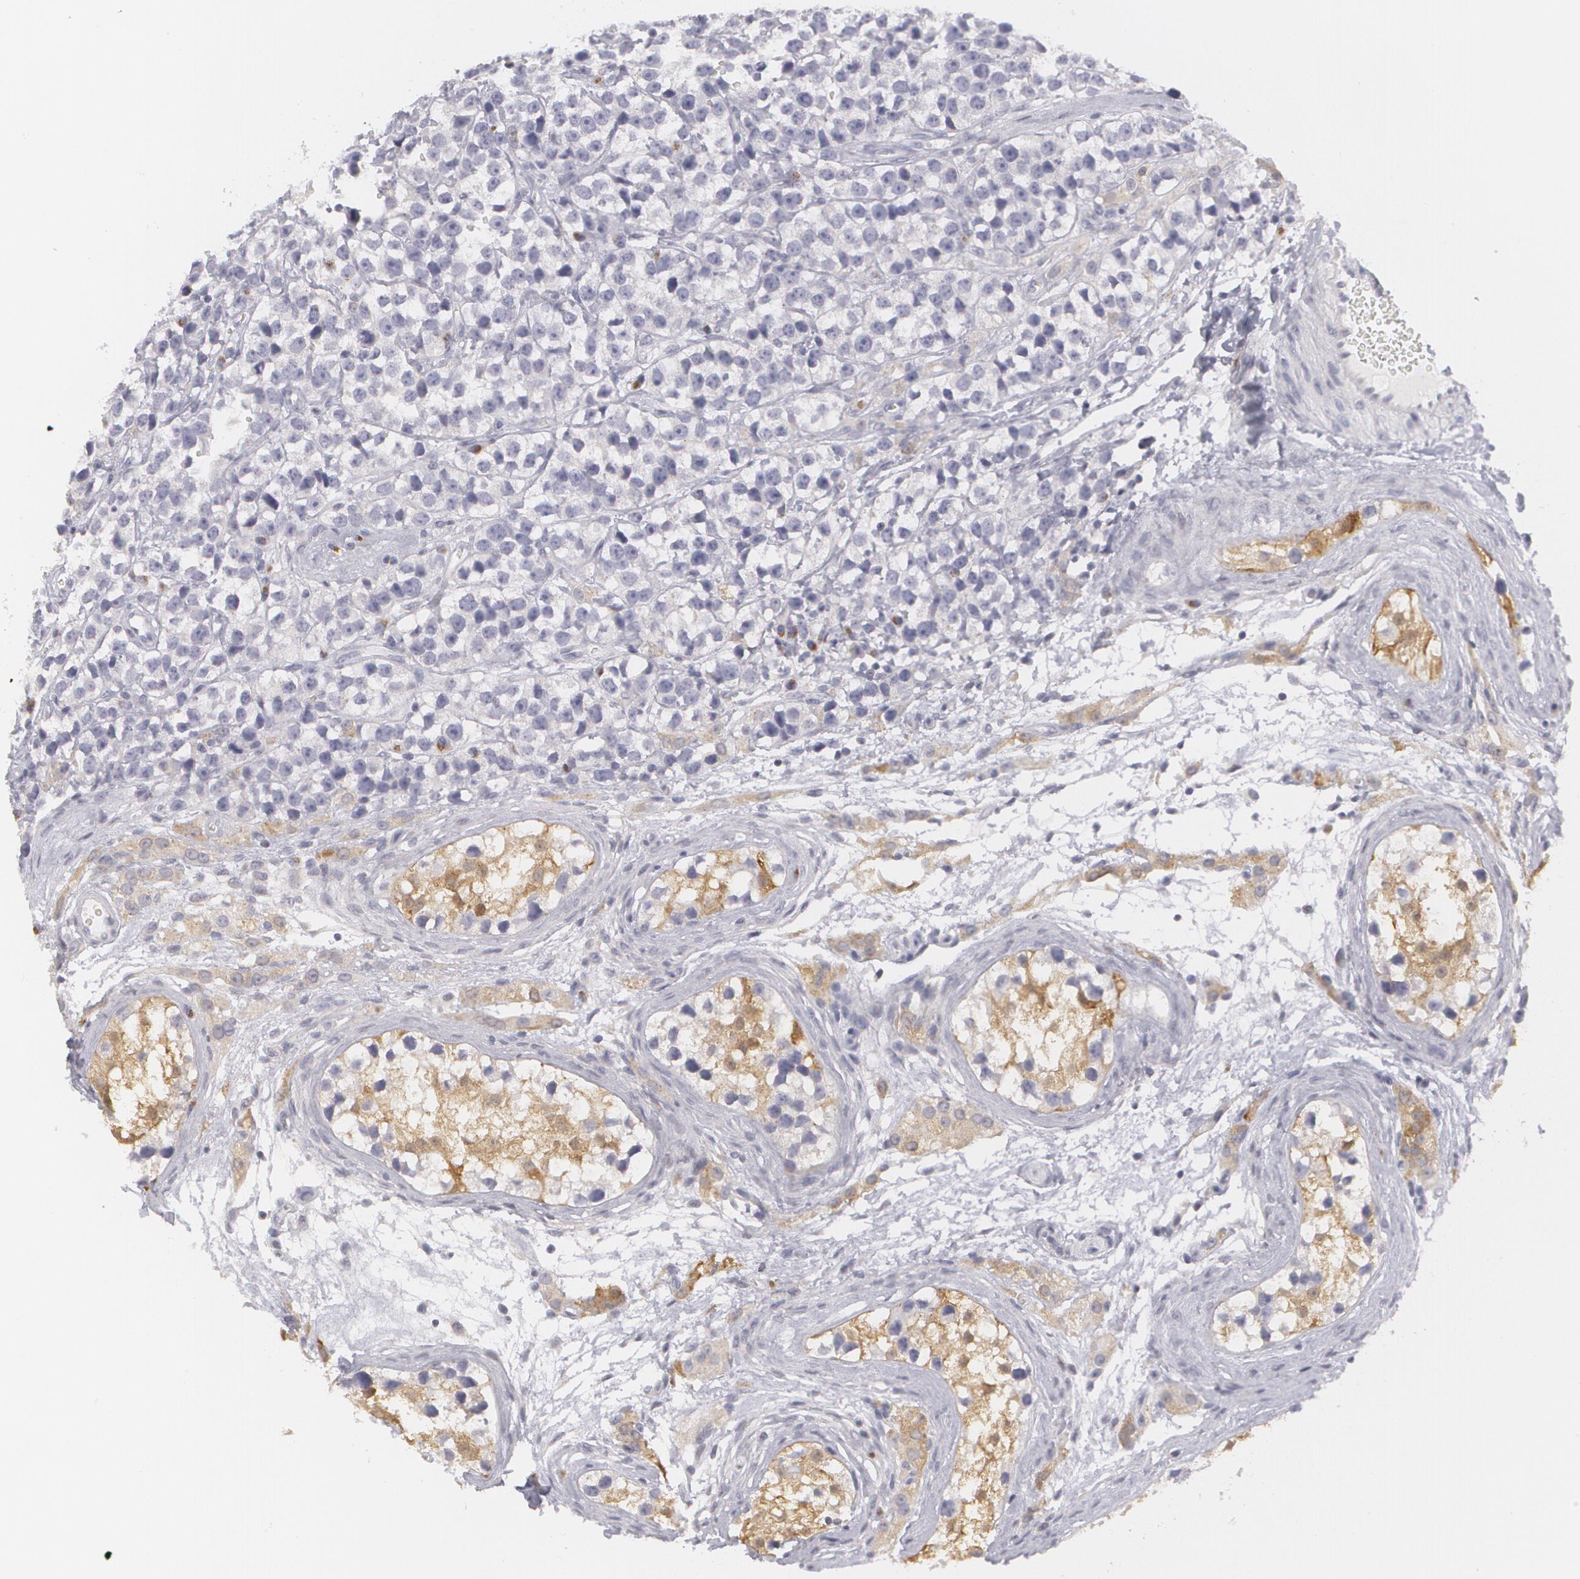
{"staining": {"intensity": "negative", "quantity": "none", "location": "none"}, "tissue": "testis cancer", "cell_type": "Tumor cells", "image_type": "cancer", "snomed": [{"axis": "morphology", "description": "Seminoma, NOS"}, {"axis": "topography", "description": "Testis"}], "caption": "An immunohistochemistry image of seminoma (testis) is shown. There is no staining in tumor cells of seminoma (testis).", "gene": "MBNL3", "patient": {"sex": "male", "age": 25}}